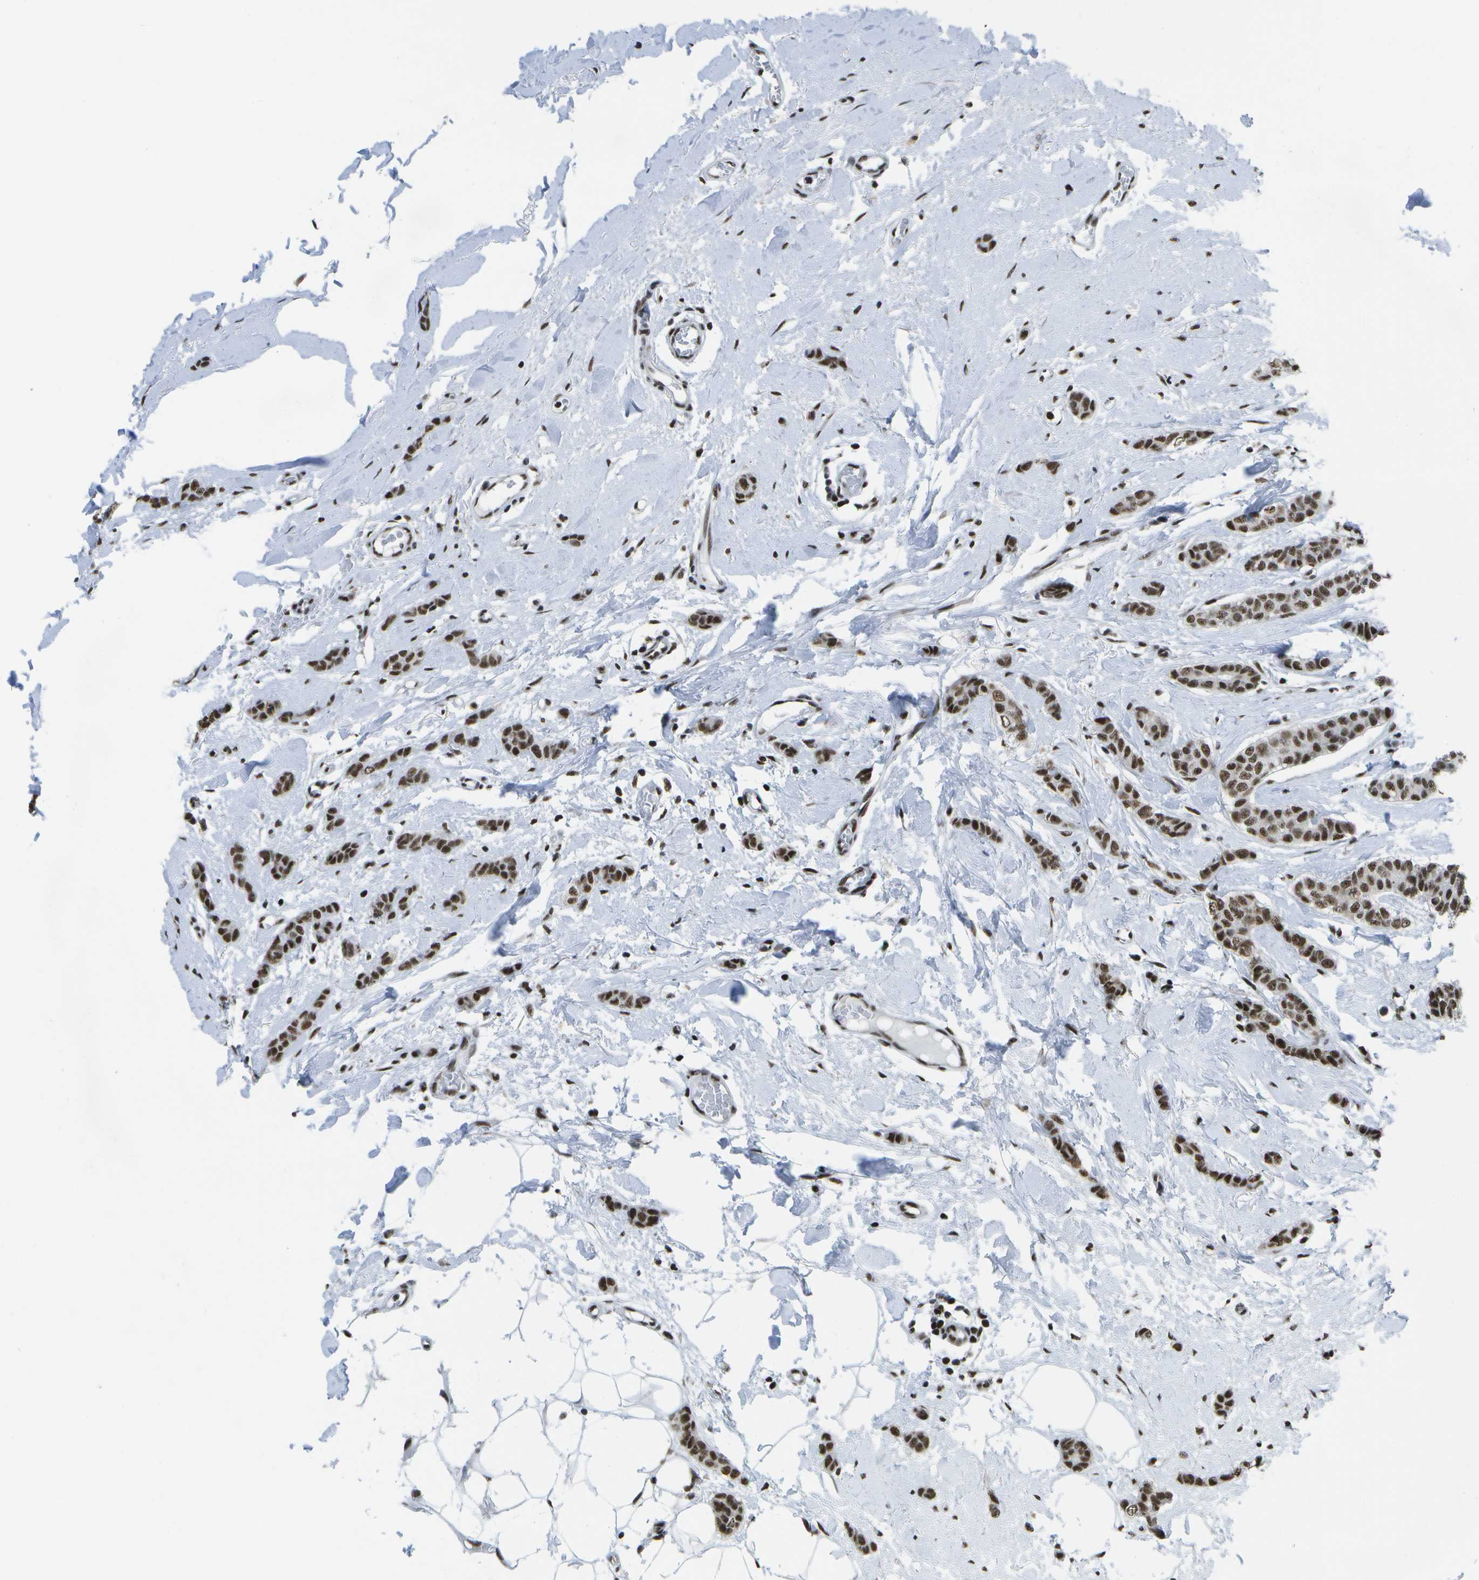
{"staining": {"intensity": "strong", "quantity": ">75%", "location": "nuclear"}, "tissue": "breast cancer", "cell_type": "Tumor cells", "image_type": "cancer", "snomed": [{"axis": "morphology", "description": "Lobular carcinoma"}, {"axis": "topography", "description": "Skin"}, {"axis": "topography", "description": "Breast"}], "caption": "Immunohistochemistry micrograph of neoplastic tissue: human breast cancer (lobular carcinoma) stained using IHC exhibits high levels of strong protein expression localized specifically in the nuclear of tumor cells, appearing as a nuclear brown color.", "gene": "NSRP1", "patient": {"sex": "female", "age": 46}}